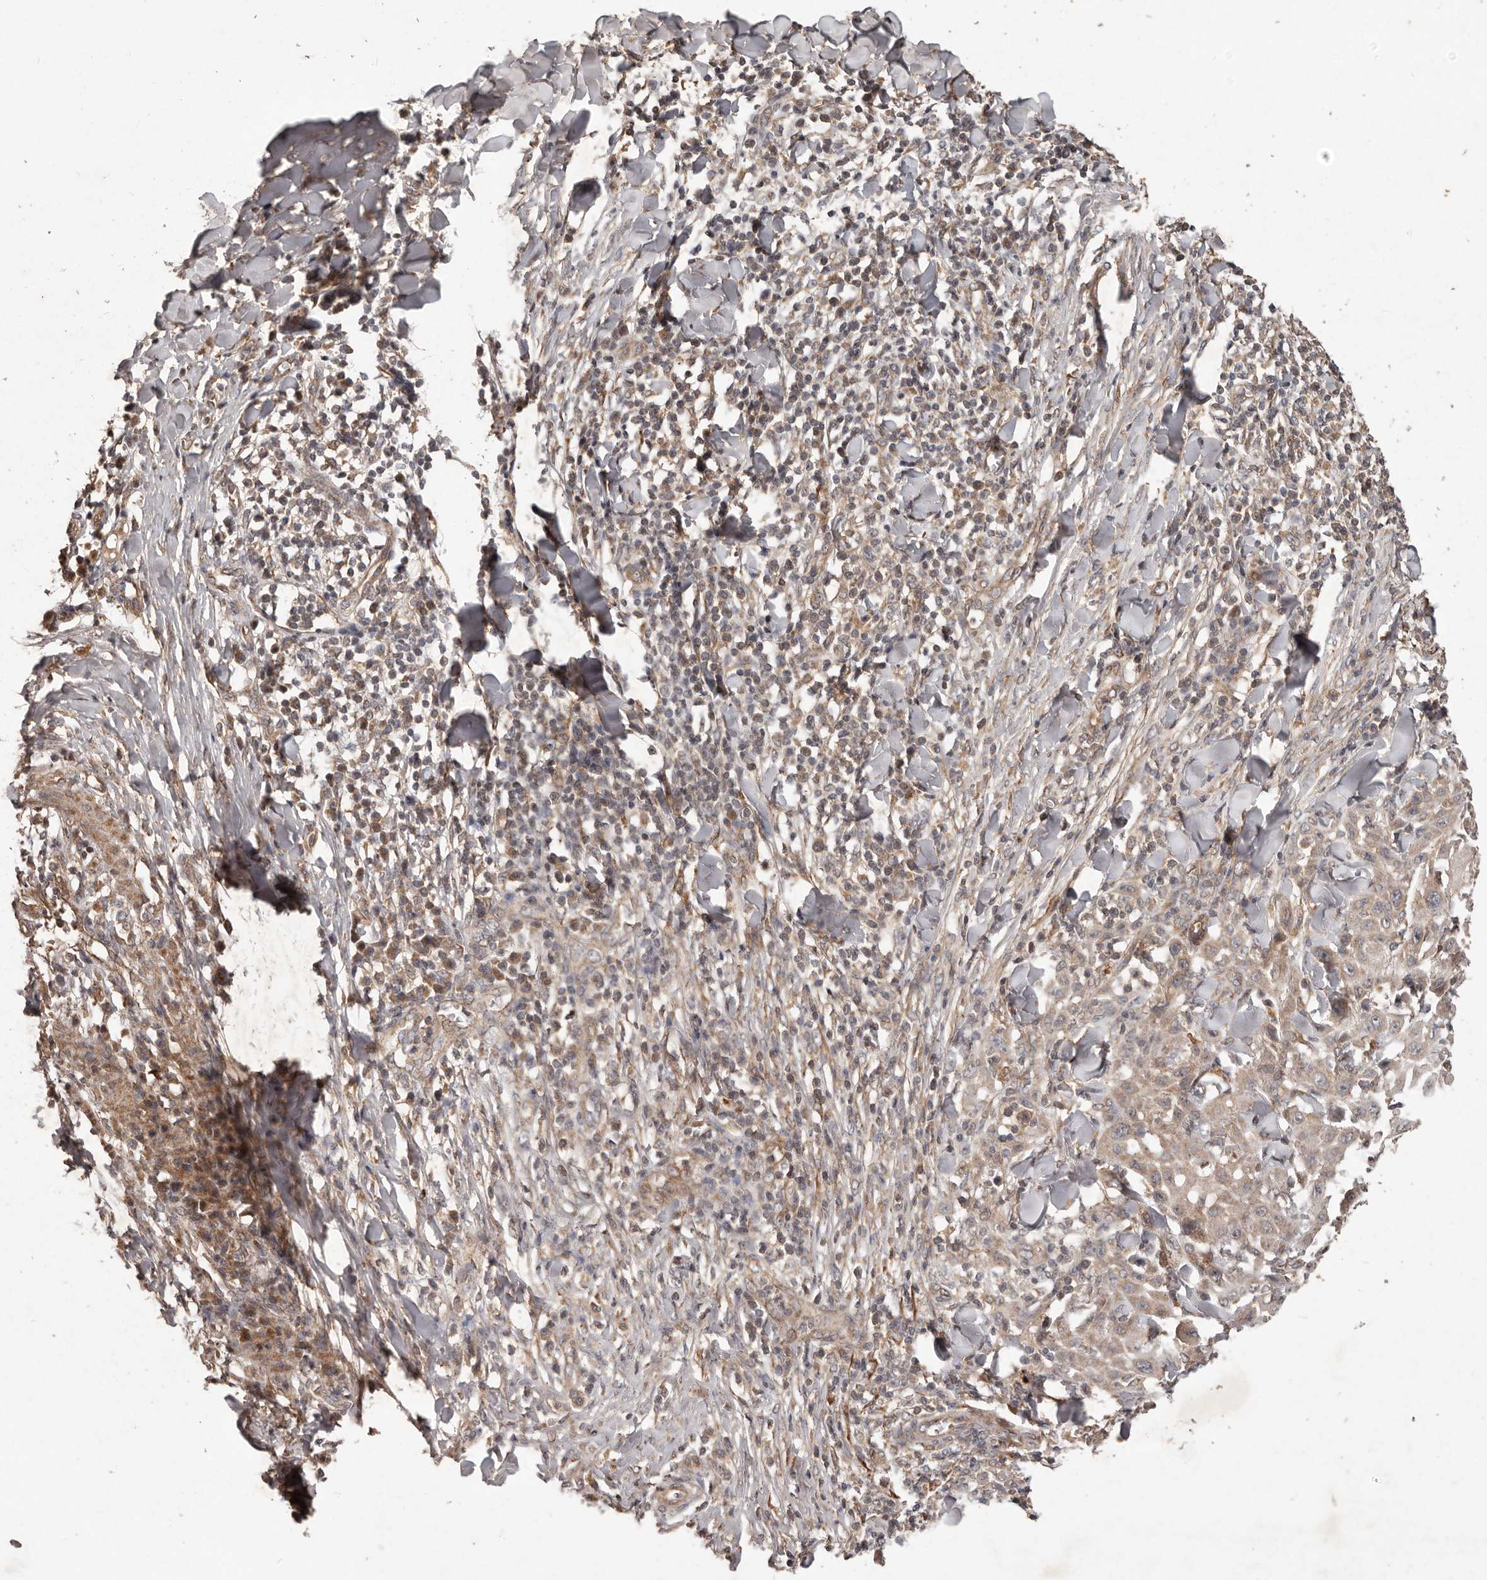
{"staining": {"intensity": "weak", "quantity": ">75%", "location": "cytoplasmic/membranous"}, "tissue": "skin cancer", "cell_type": "Tumor cells", "image_type": "cancer", "snomed": [{"axis": "morphology", "description": "Squamous cell carcinoma, NOS"}, {"axis": "topography", "description": "Skin"}], "caption": "Skin cancer stained for a protein shows weak cytoplasmic/membranous positivity in tumor cells.", "gene": "PLOD2", "patient": {"sex": "male", "age": 24}}